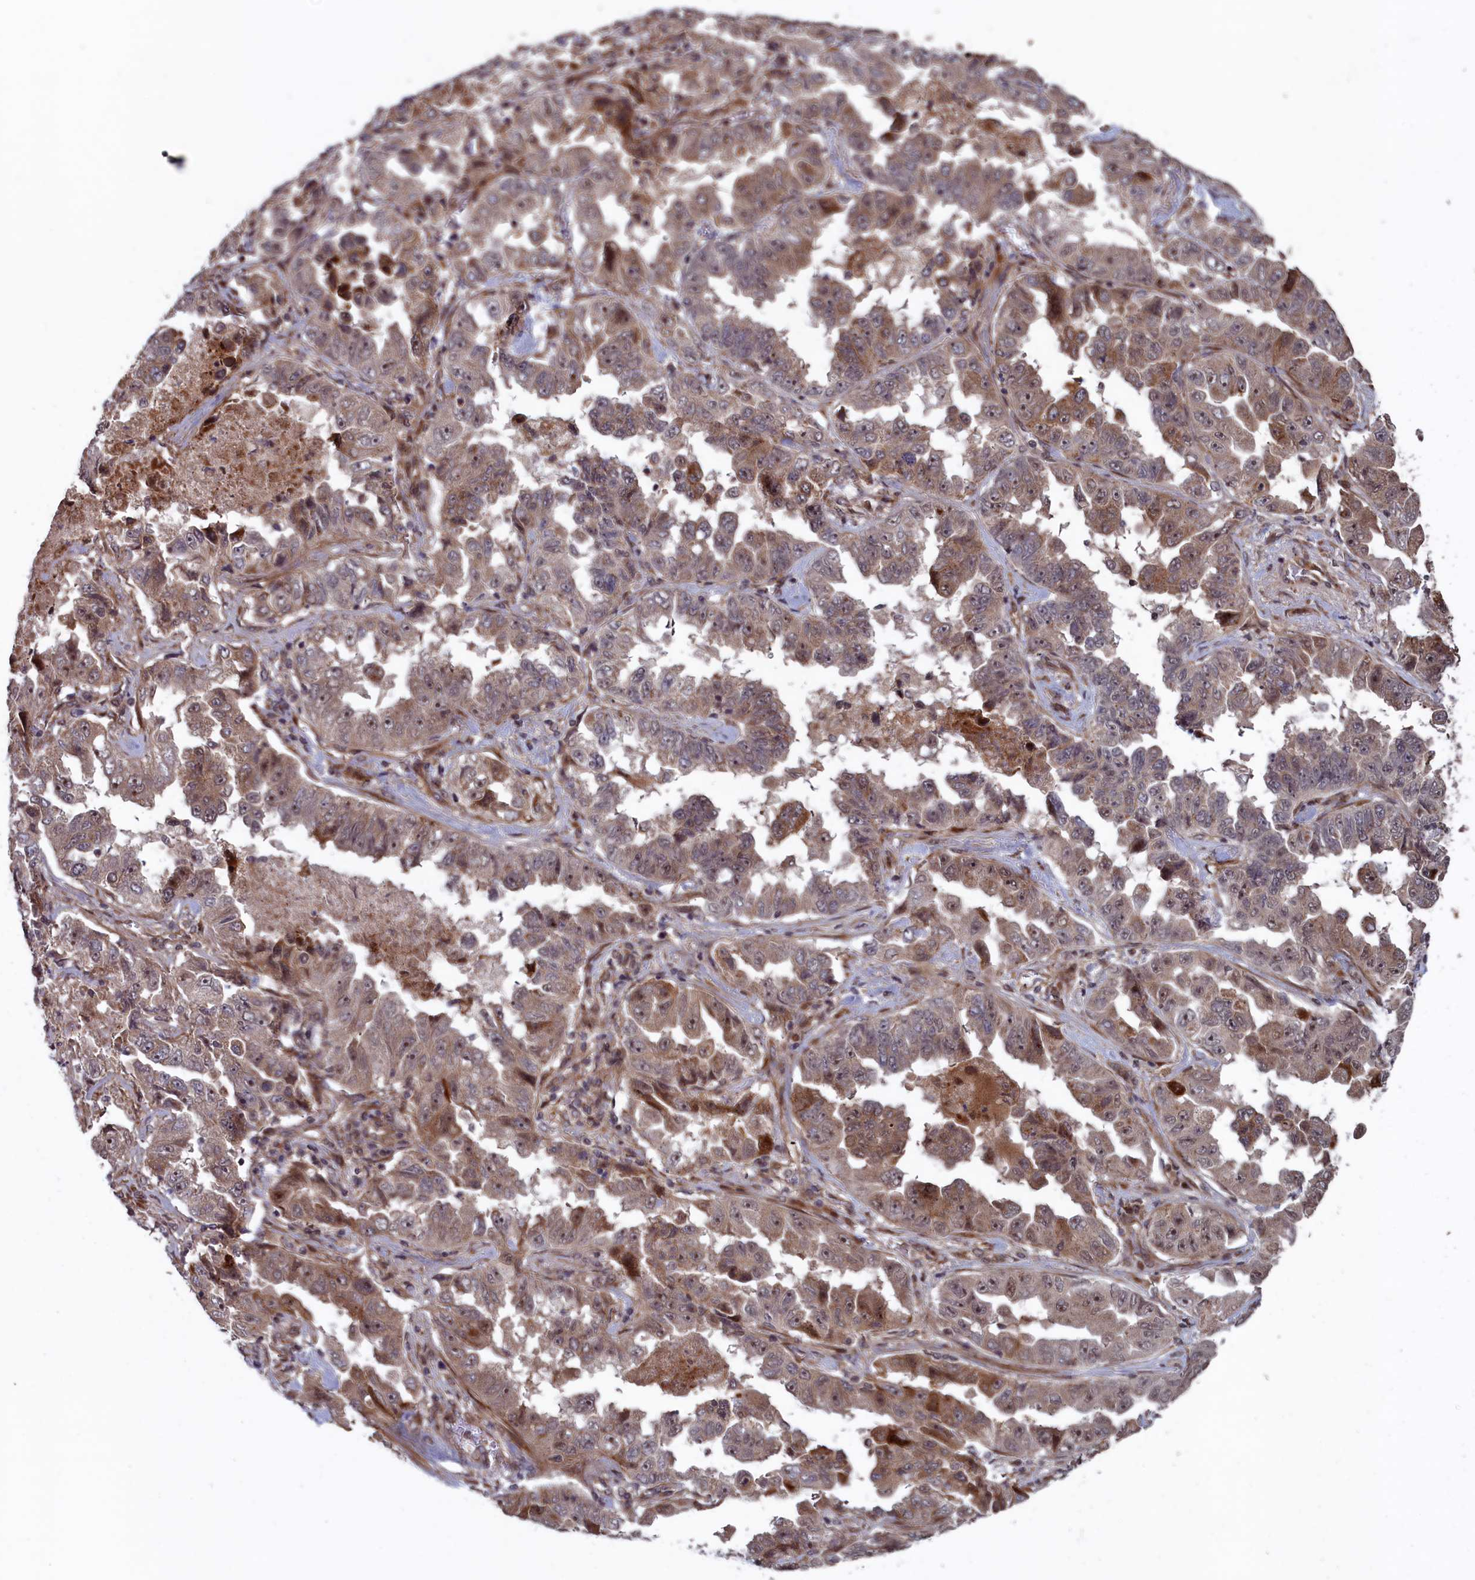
{"staining": {"intensity": "moderate", "quantity": "25%-75%", "location": "cytoplasmic/membranous,nuclear"}, "tissue": "lung cancer", "cell_type": "Tumor cells", "image_type": "cancer", "snomed": [{"axis": "morphology", "description": "Adenocarcinoma, NOS"}, {"axis": "topography", "description": "Lung"}], "caption": "Immunohistochemical staining of lung cancer (adenocarcinoma) exhibits medium levels of moderate cytoplasmic/membranous and nuclear positivity in about 25%-75% of tumor cells.", "gene": "LSG1", "patient": {"sex": "female", "age": 51}}